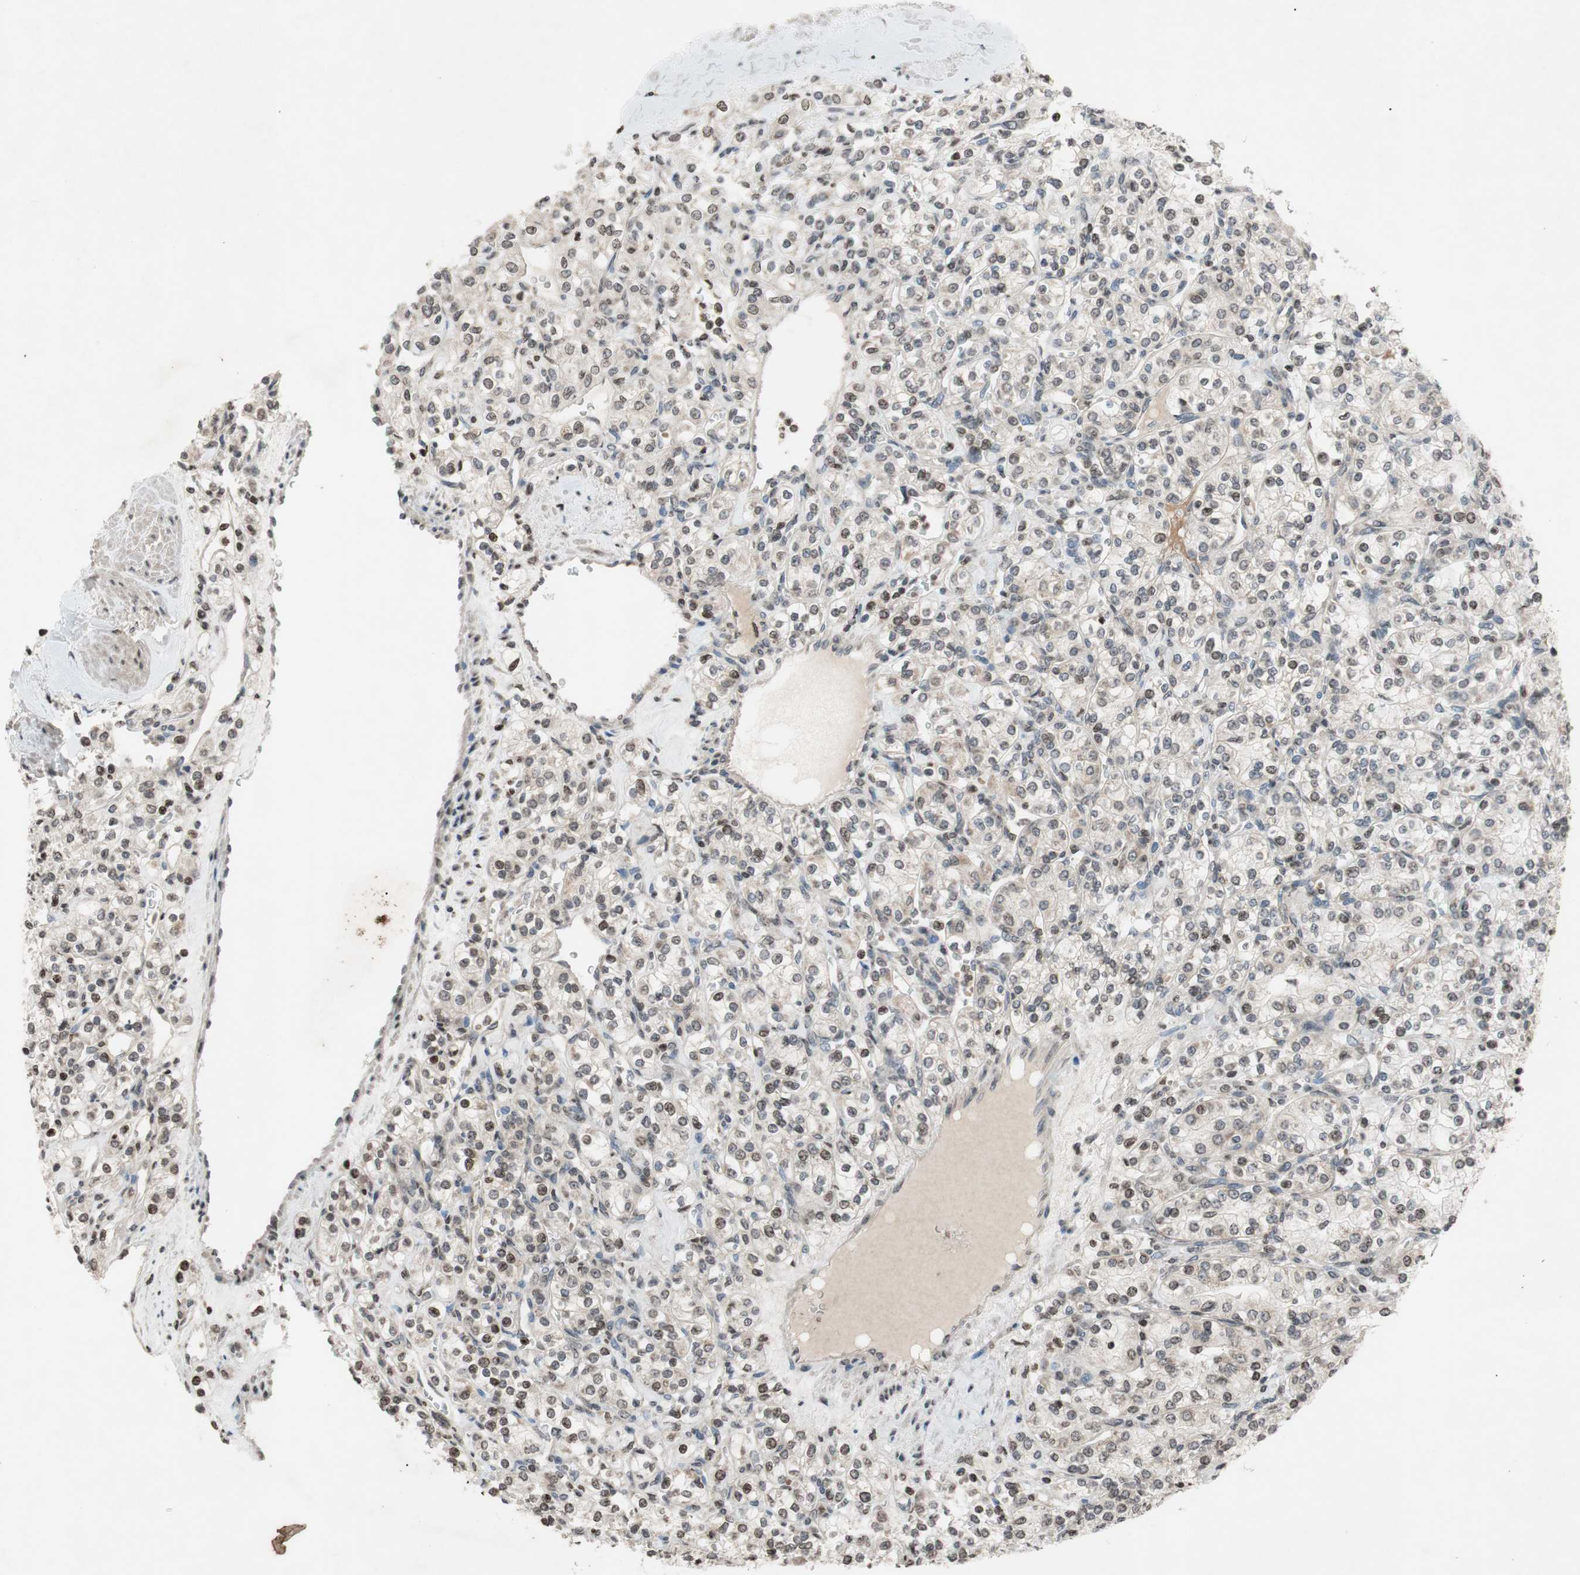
{"staining": {"intensity": "weak", "quantity": "25%-75%", "location": "nuclear"}, "tissue": "renal cancer", "cell_type": "Tumor cells", "image_type": "cancer", "snomed": [{"axis": "morphology", "description": "Adenocarcinoma, NOS"}, {"axis": "topography", "description": "Kidney"}], "caption": "Brown immunohistochemical staining in adenocarcinoma (renal) exhibits weak nuclear positivity in about 25%-75% of tumor cells.", "gene": "MCM6", "patient": {"sex": "male", "age": 77}}